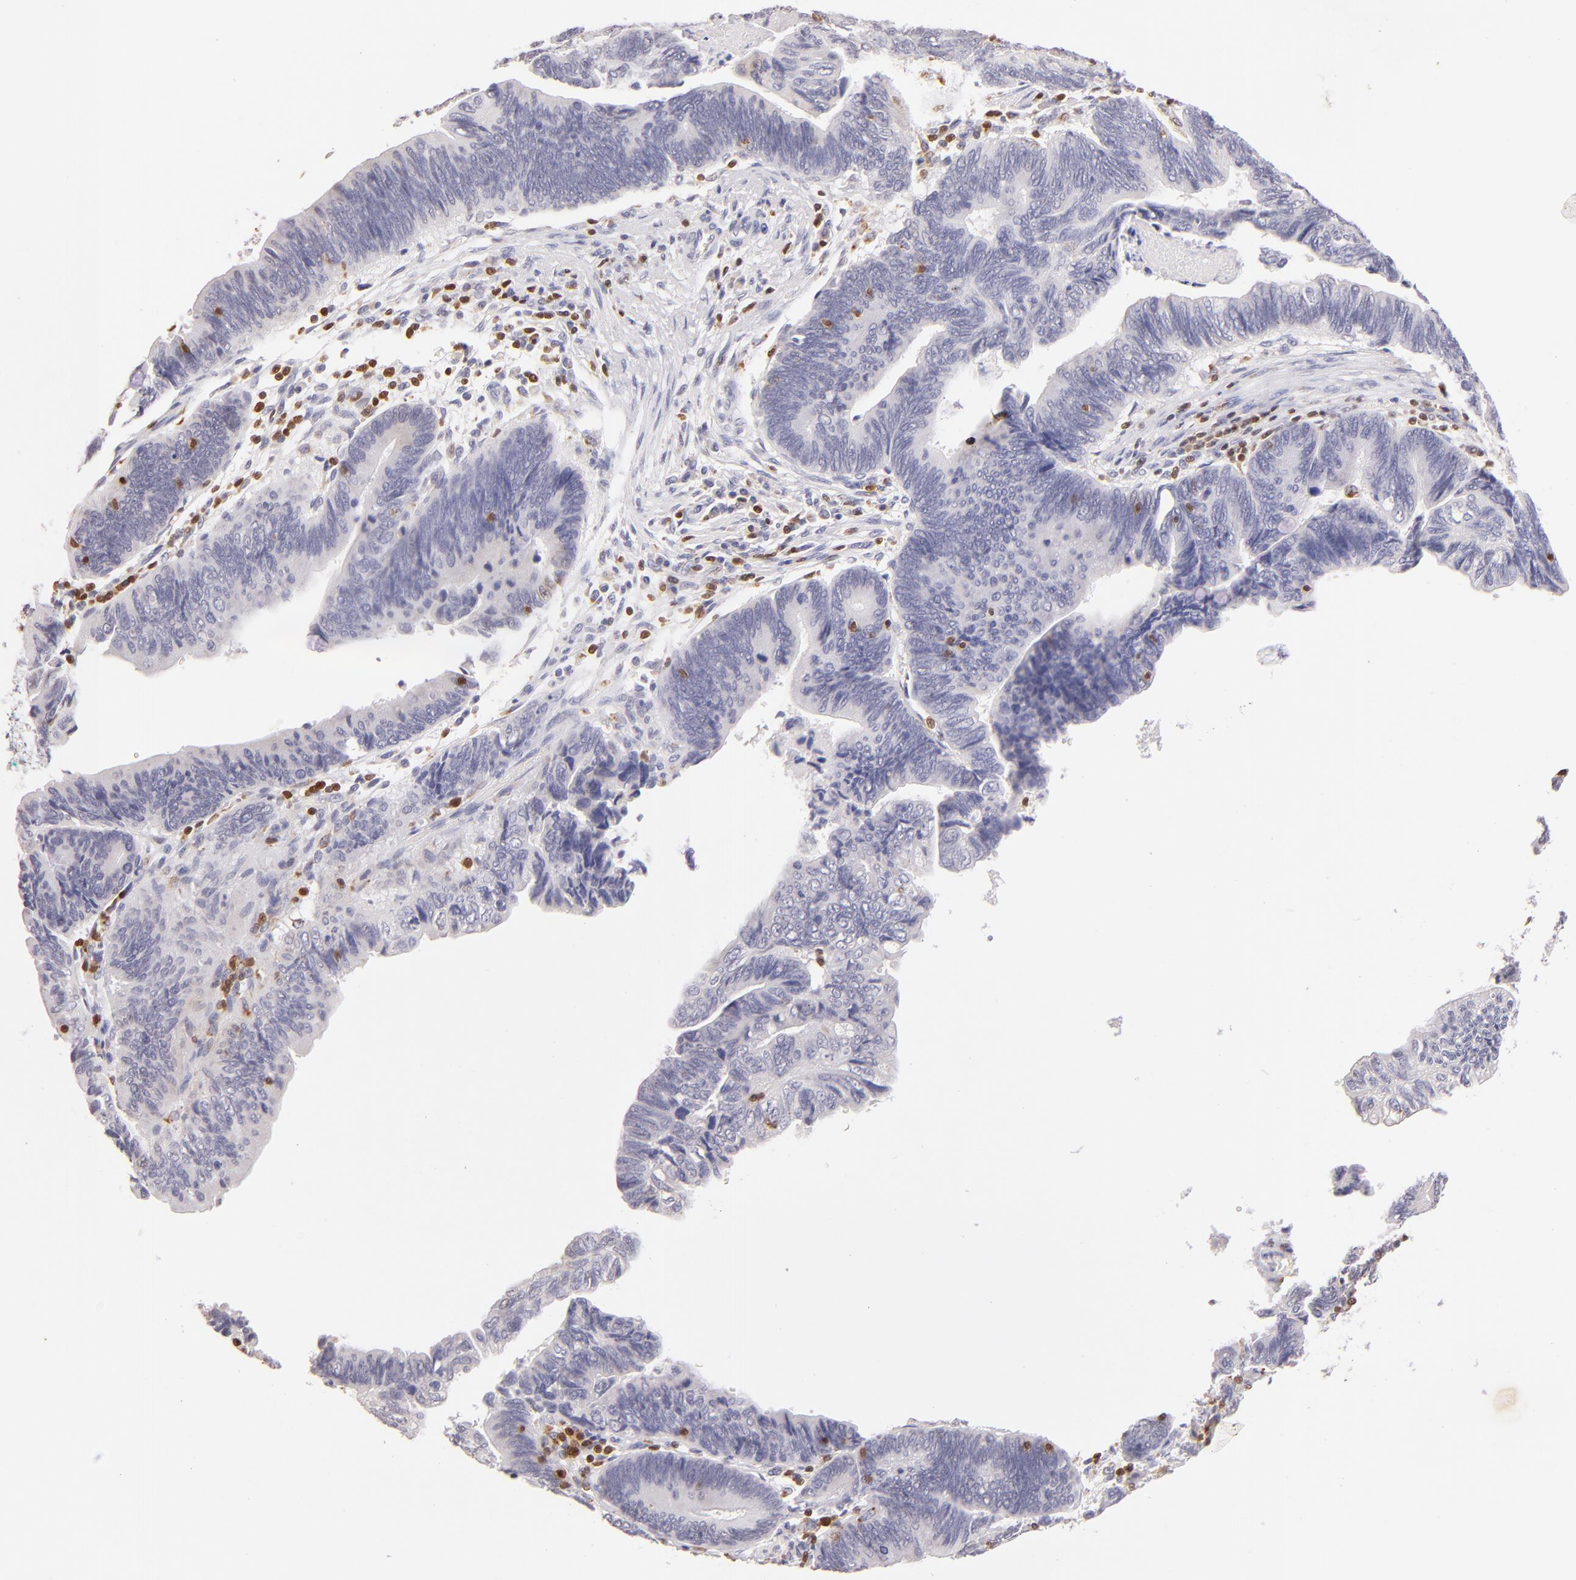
{"staining": {"intensity": "negative", "quantity": "none", "location": "none"}, "tissue": "pancreatic cancer", "cell_type": "Tumor cells", "image_type": "cancer", "snomed": [{"axis": "morphology", "description": "Adenocarcinoma, NOS"}, {"axis": "topography", "description": "Pancreas"}], "caption": "Tumor cells show no significant protein positivity in pancreatic cancer (adenocarcinoma).", "gene": "ZAP70", "patient": {"sex": "female", "age": 70}}